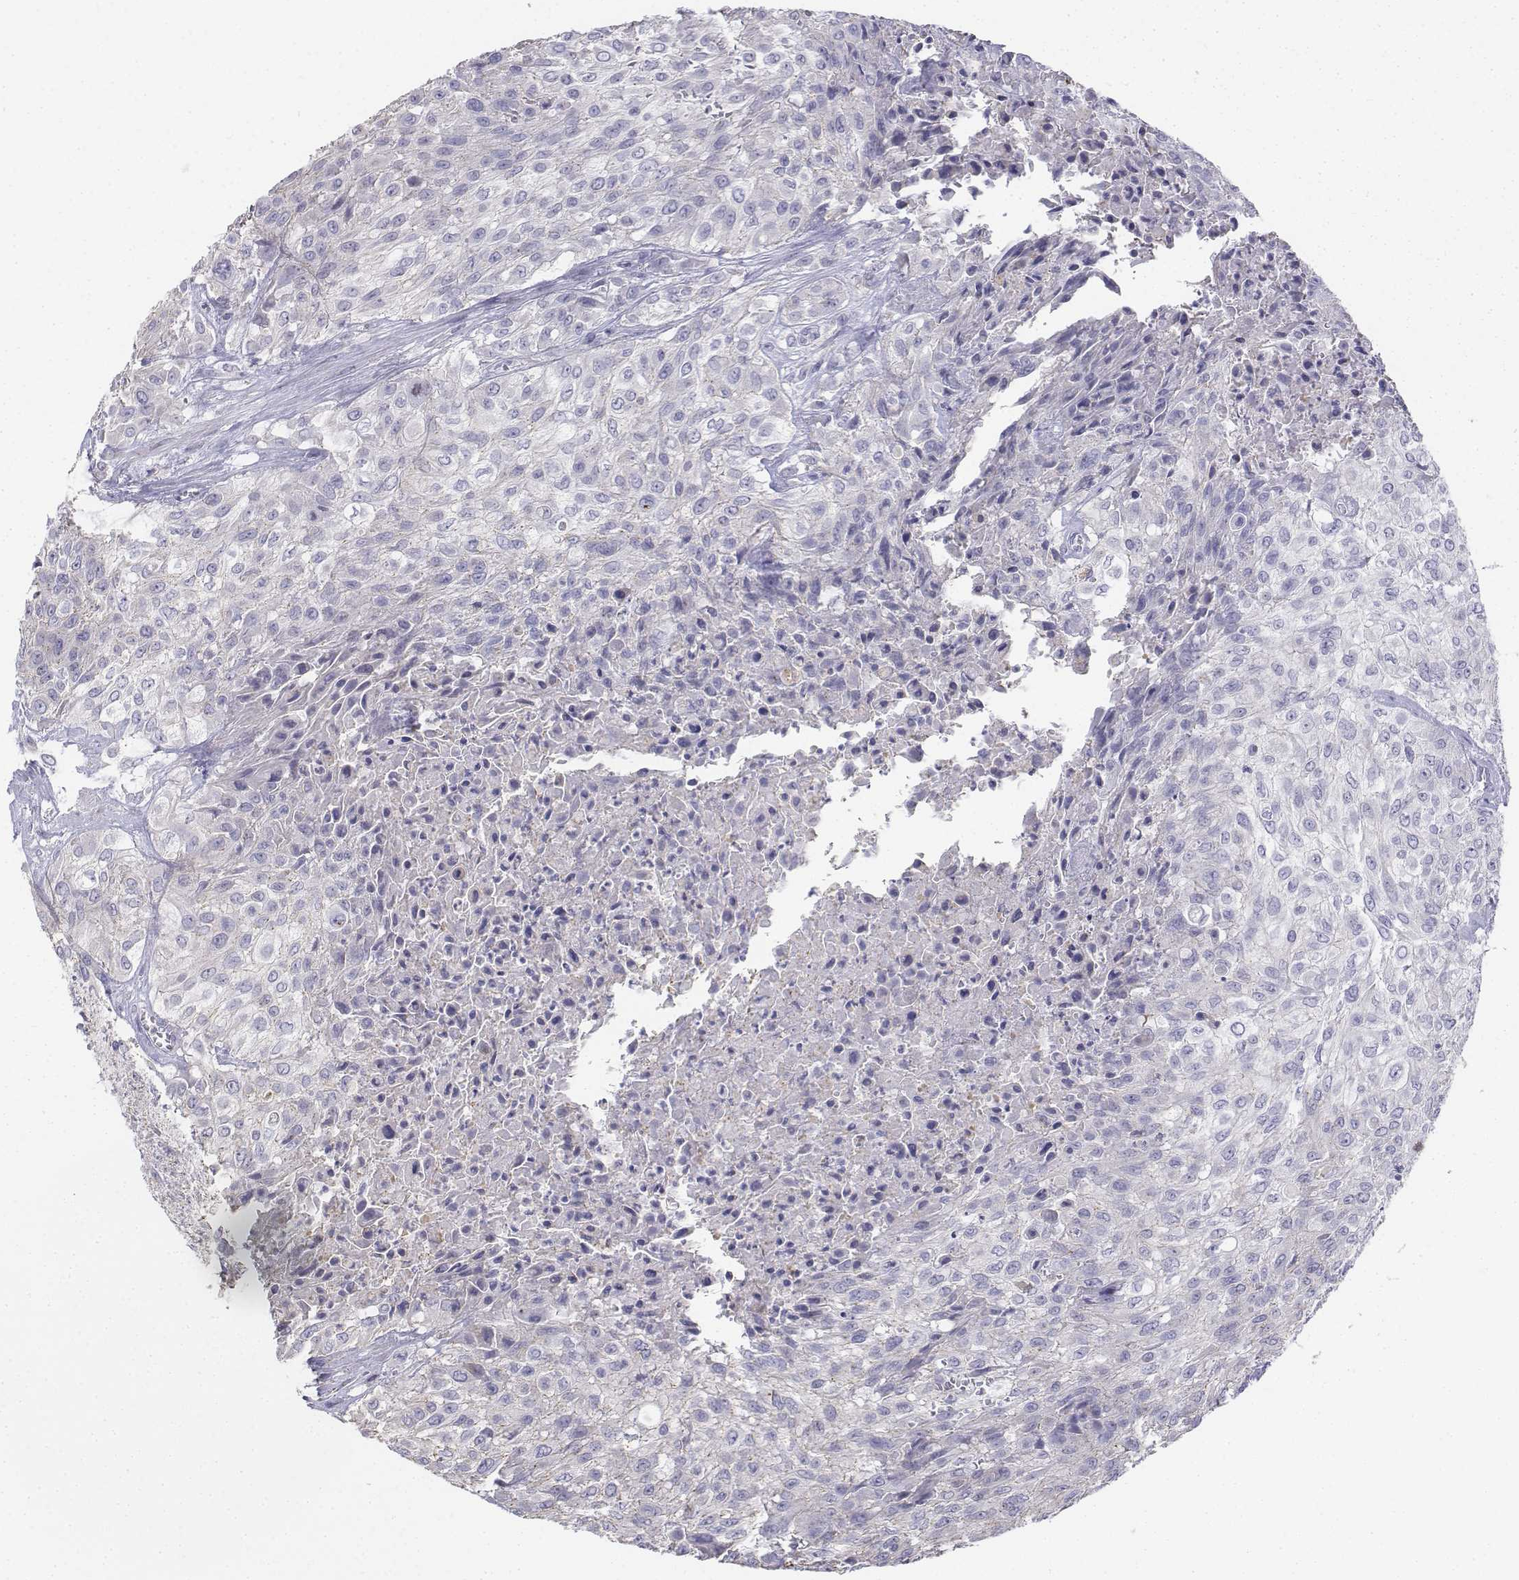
{"staining": {"intensity": "negative", "quantity": "none", "location": "none"}, "tissue": "urothelial cancer", "cell_type": "Tumor cells", "image_type": "cancer", "snomed": [{"axis": "morphology", "description": "Urothelial carcinoma, High grade"}, {"axis": "topography", "description": "Urinary bladder"}], "caption": "This is a histopathology image of IHC staining of urothelial carcinoma (high-grade), which shows no staining in tumor cells.", "gene": "LGSN", "patient": {"sex": "male", "age": 57}}